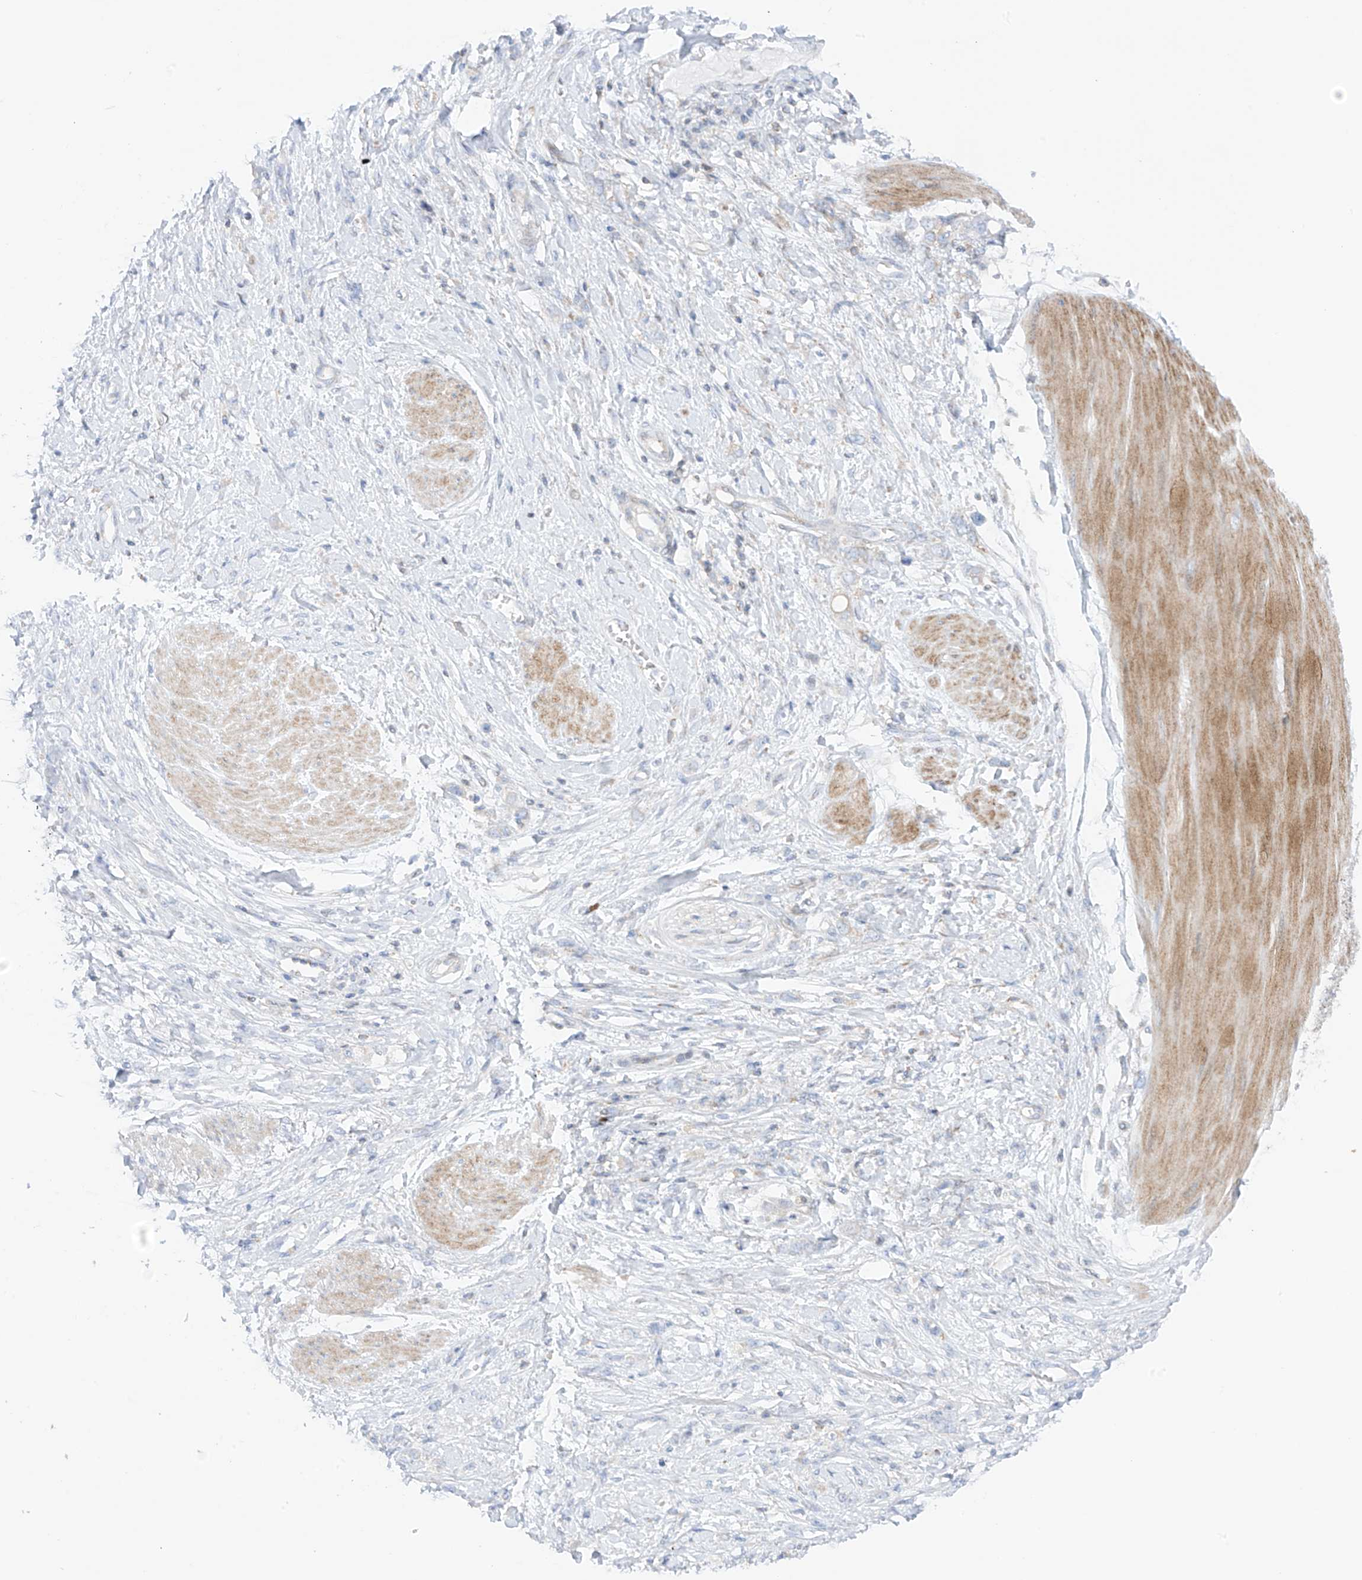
{"staining": {"intensity": "negative", "quantity": "none", "location": "none"}, "tissue": "stomach cancer", "cell_type": "Tumor cells", "image_type": "cancer", "snomed": [{"axis": "morphology", "description": "Adenocarcinoma, NOS"}, {"axis": "topography", "description": "Stomach"}], "caption": "High magnification brightfield microscopy of stomach cancer stained with DAB (brown) and counterstained with hematoxylin (blue): tumor cells show no significant staining. The staining is performed using DAB brown chromogen with nuclei counter-stained in using hematoxylin.", "gene": "XKR3", "patient": {"sex": "female", "age": 76}}